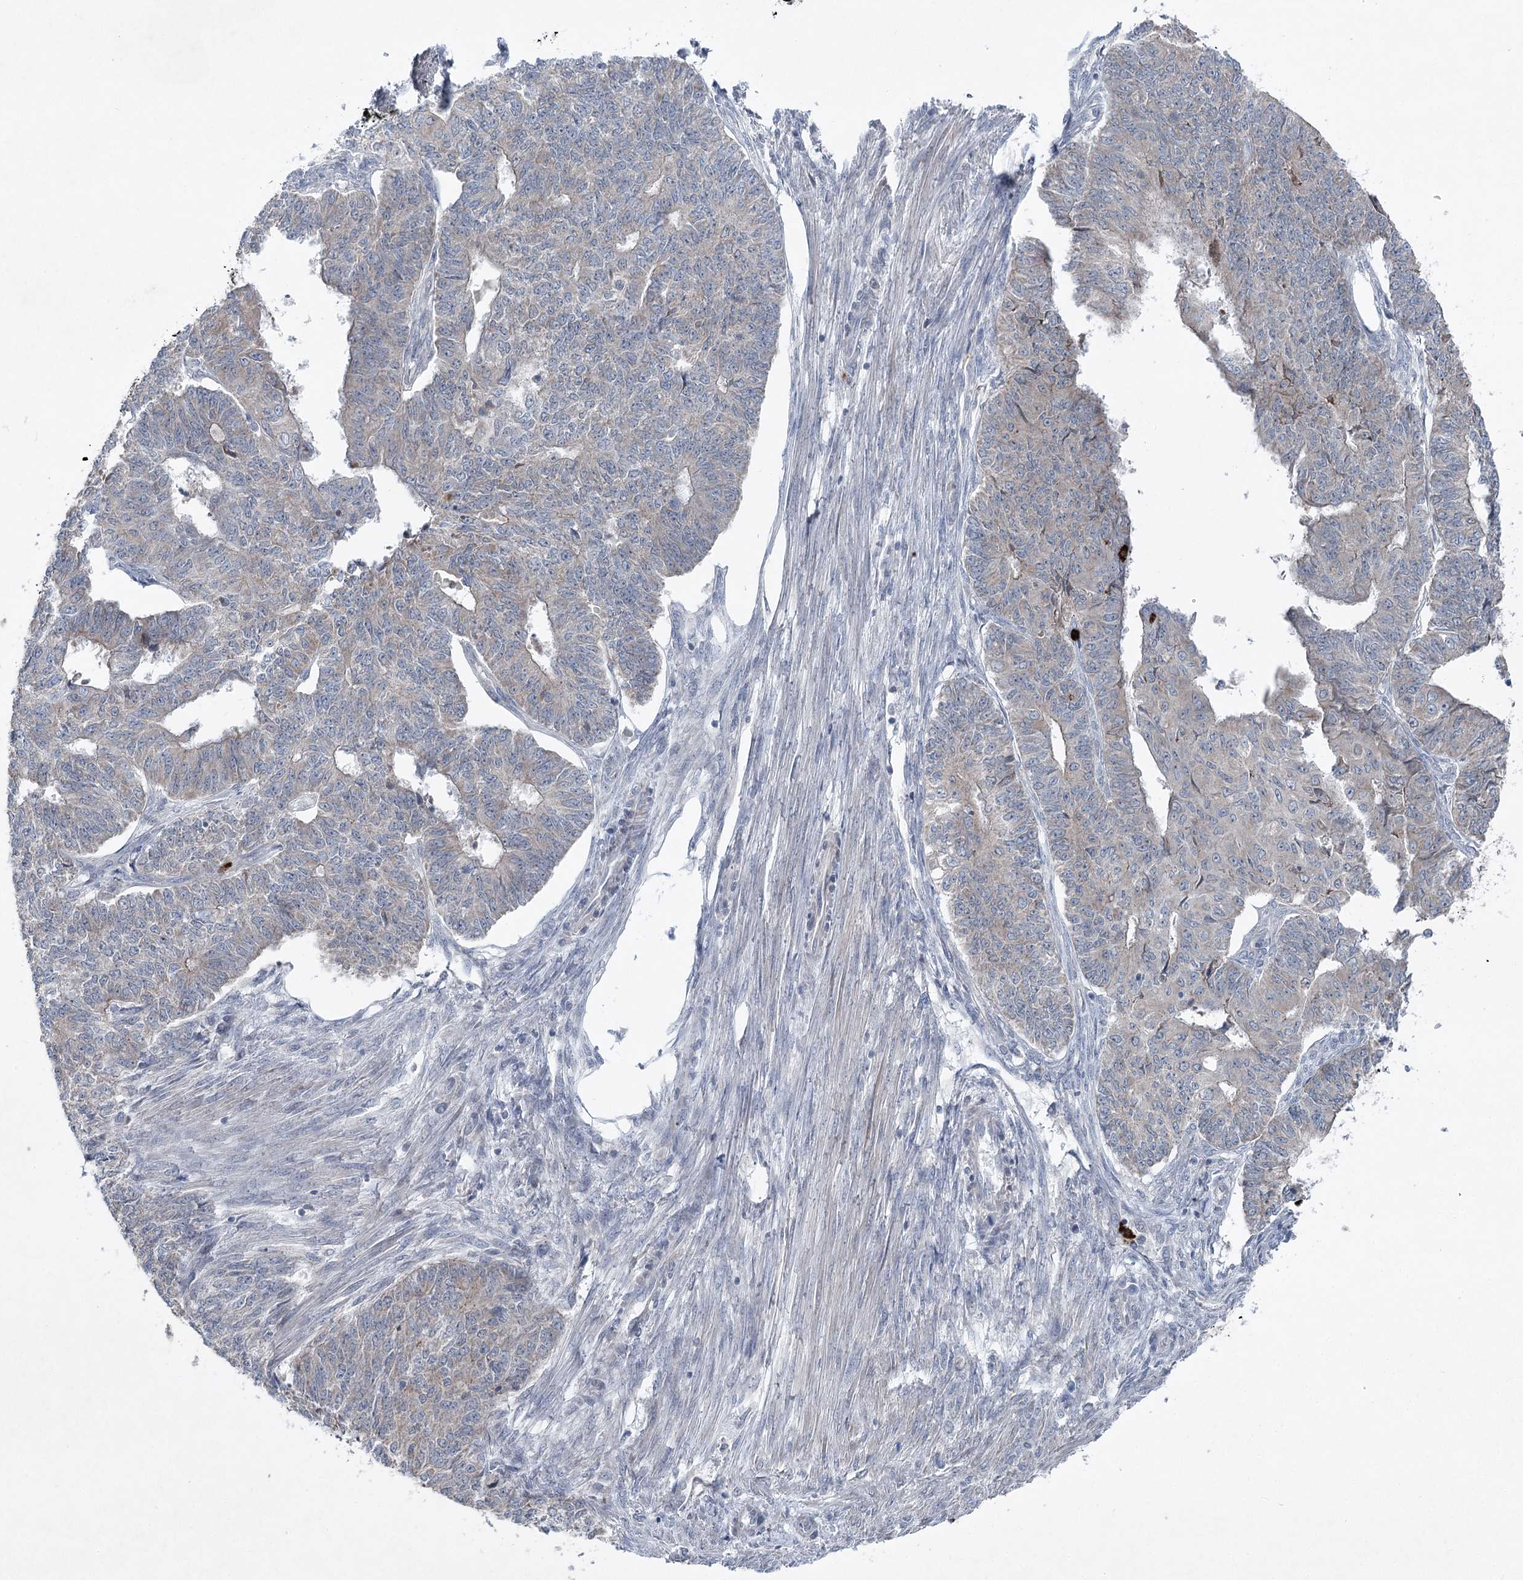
{"staining": {"intensity": "negative", "quantity": "none", "location": "none"}, "tissue": "endometrial cancer", "cell_type": "Tumor cells", "image_type": "cancer", "snomed": [{"axis": "morphology", "description": "Adenocarcinoma, NOS"}, {"axis": "topography", "description": "Endometrium"}], "caption": "Endometrial cancer was stained to show a protein in brown. There is no significant positivity in tumor cells.", "gene": "PLA2G12A", "patient": {"sex": "female", "age": 32}}